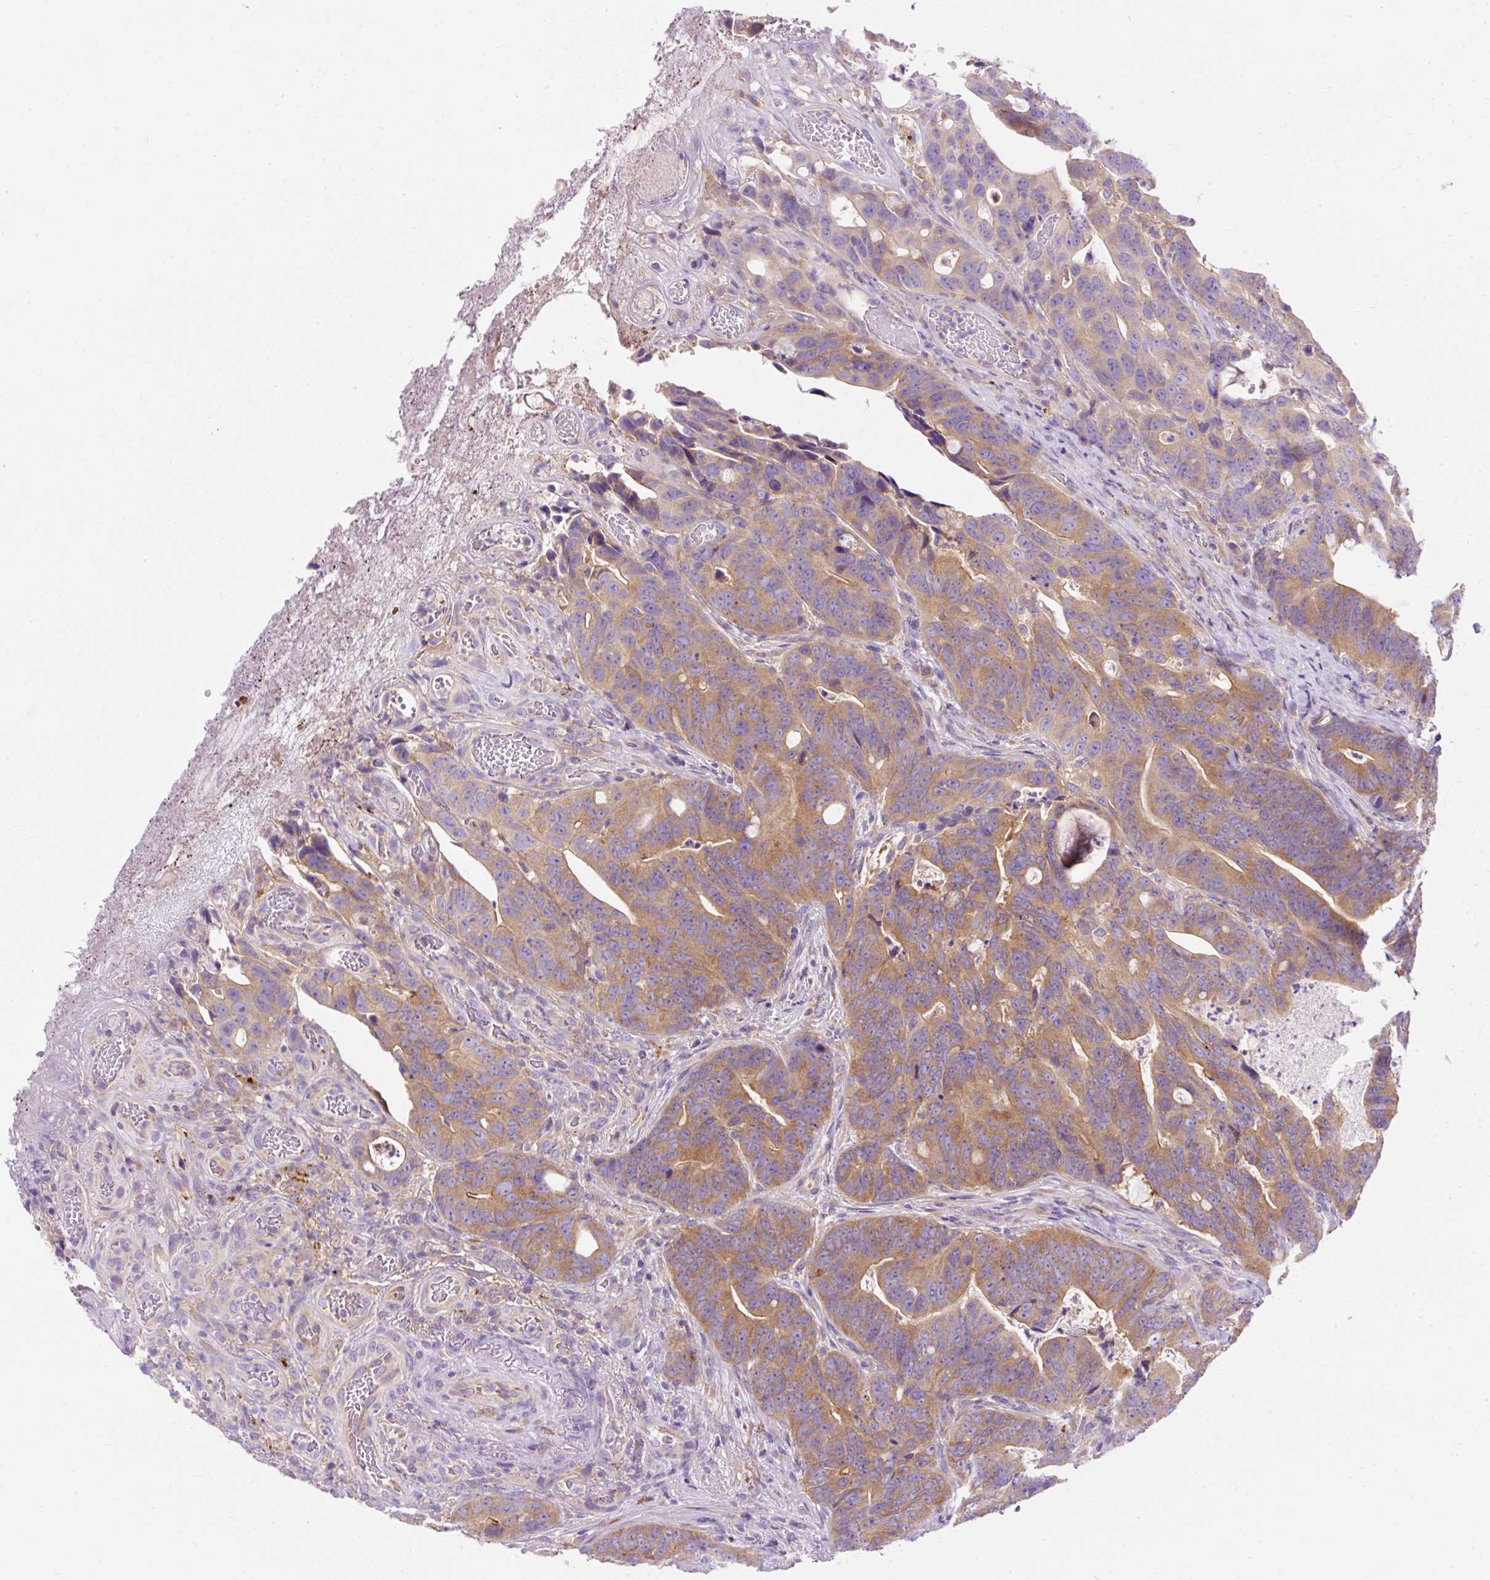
{"staining": {"intensity": "moderate", "quantity": ">75%", "location": "cytoplasmic/membranous"}, "tissue": "colorectal cancer", "cell_type": "Tumor cells", "image_type": "cancer", "snomed": [{"axis": "morphology", "description": "Adenocarcinoma, NOS"}, {"axis": "topography", "description": "Colon"}], "caption": "Protein analysis of adenocarcinoma (colorectal) tissue reveals moderate cytoplasmic/membranous positivity in approximately >75% of tumor cells.", "gene": "OR4K15", "patient": {"sex": "female", "age": 82}}